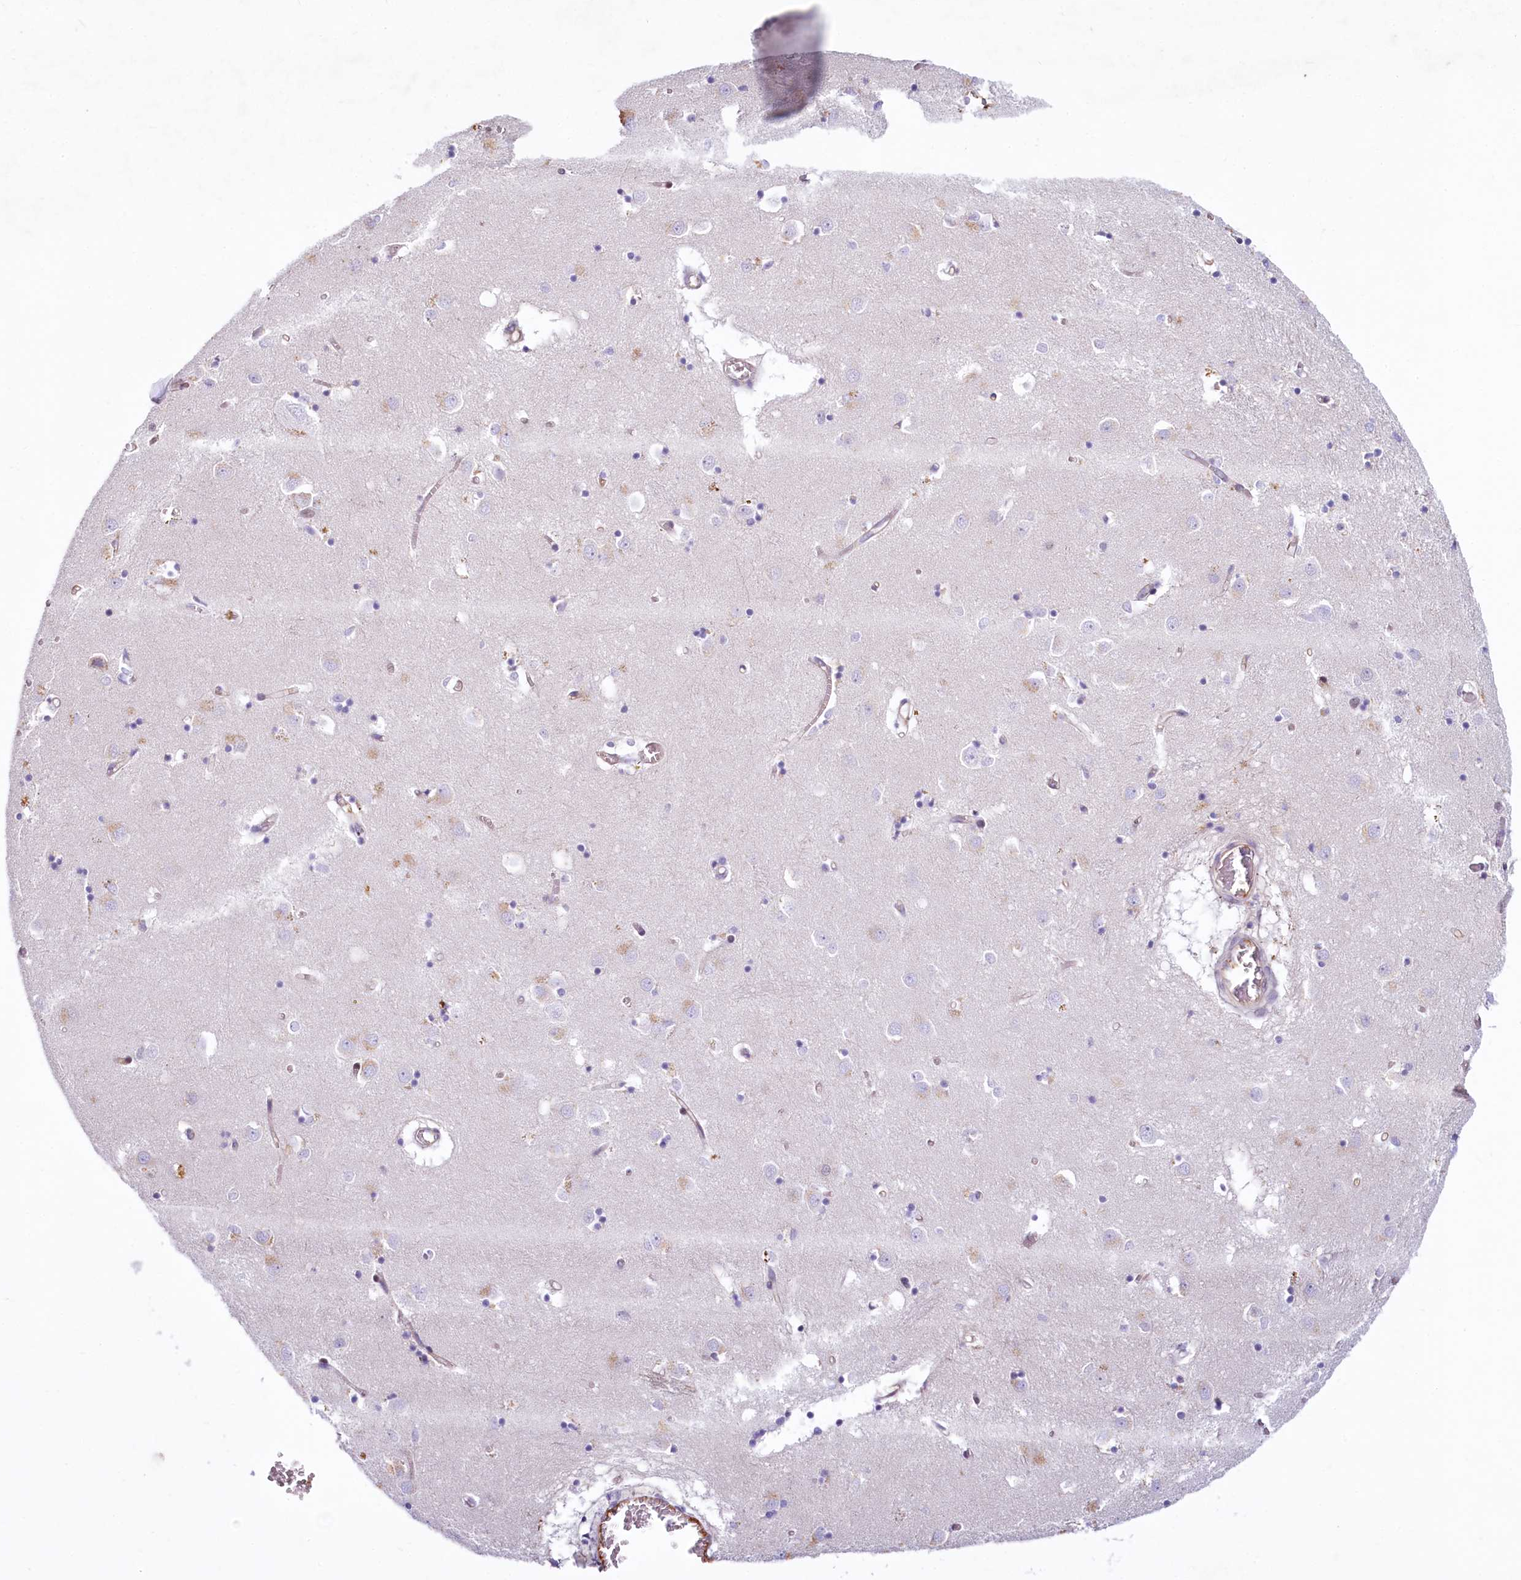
{"staining": {"intensity": "negative", "quantity": "none", "location": "none"}, "tissue": "caudate", "cell_type": "Glial cells", "image_type": "normal", "snomed": [{"axis": "morphology", "description": "Normal tissue, NOS"}, {"axis": "topography", "description": "Lateral ventricle wall"}], "caption": "Immunohistochemical staining of benign human caudate displays no significant positivity in glial cells. Nuclei are stained in blue.", "gene": "PROCR", "patient": {"sex": "male", "age": 70}}